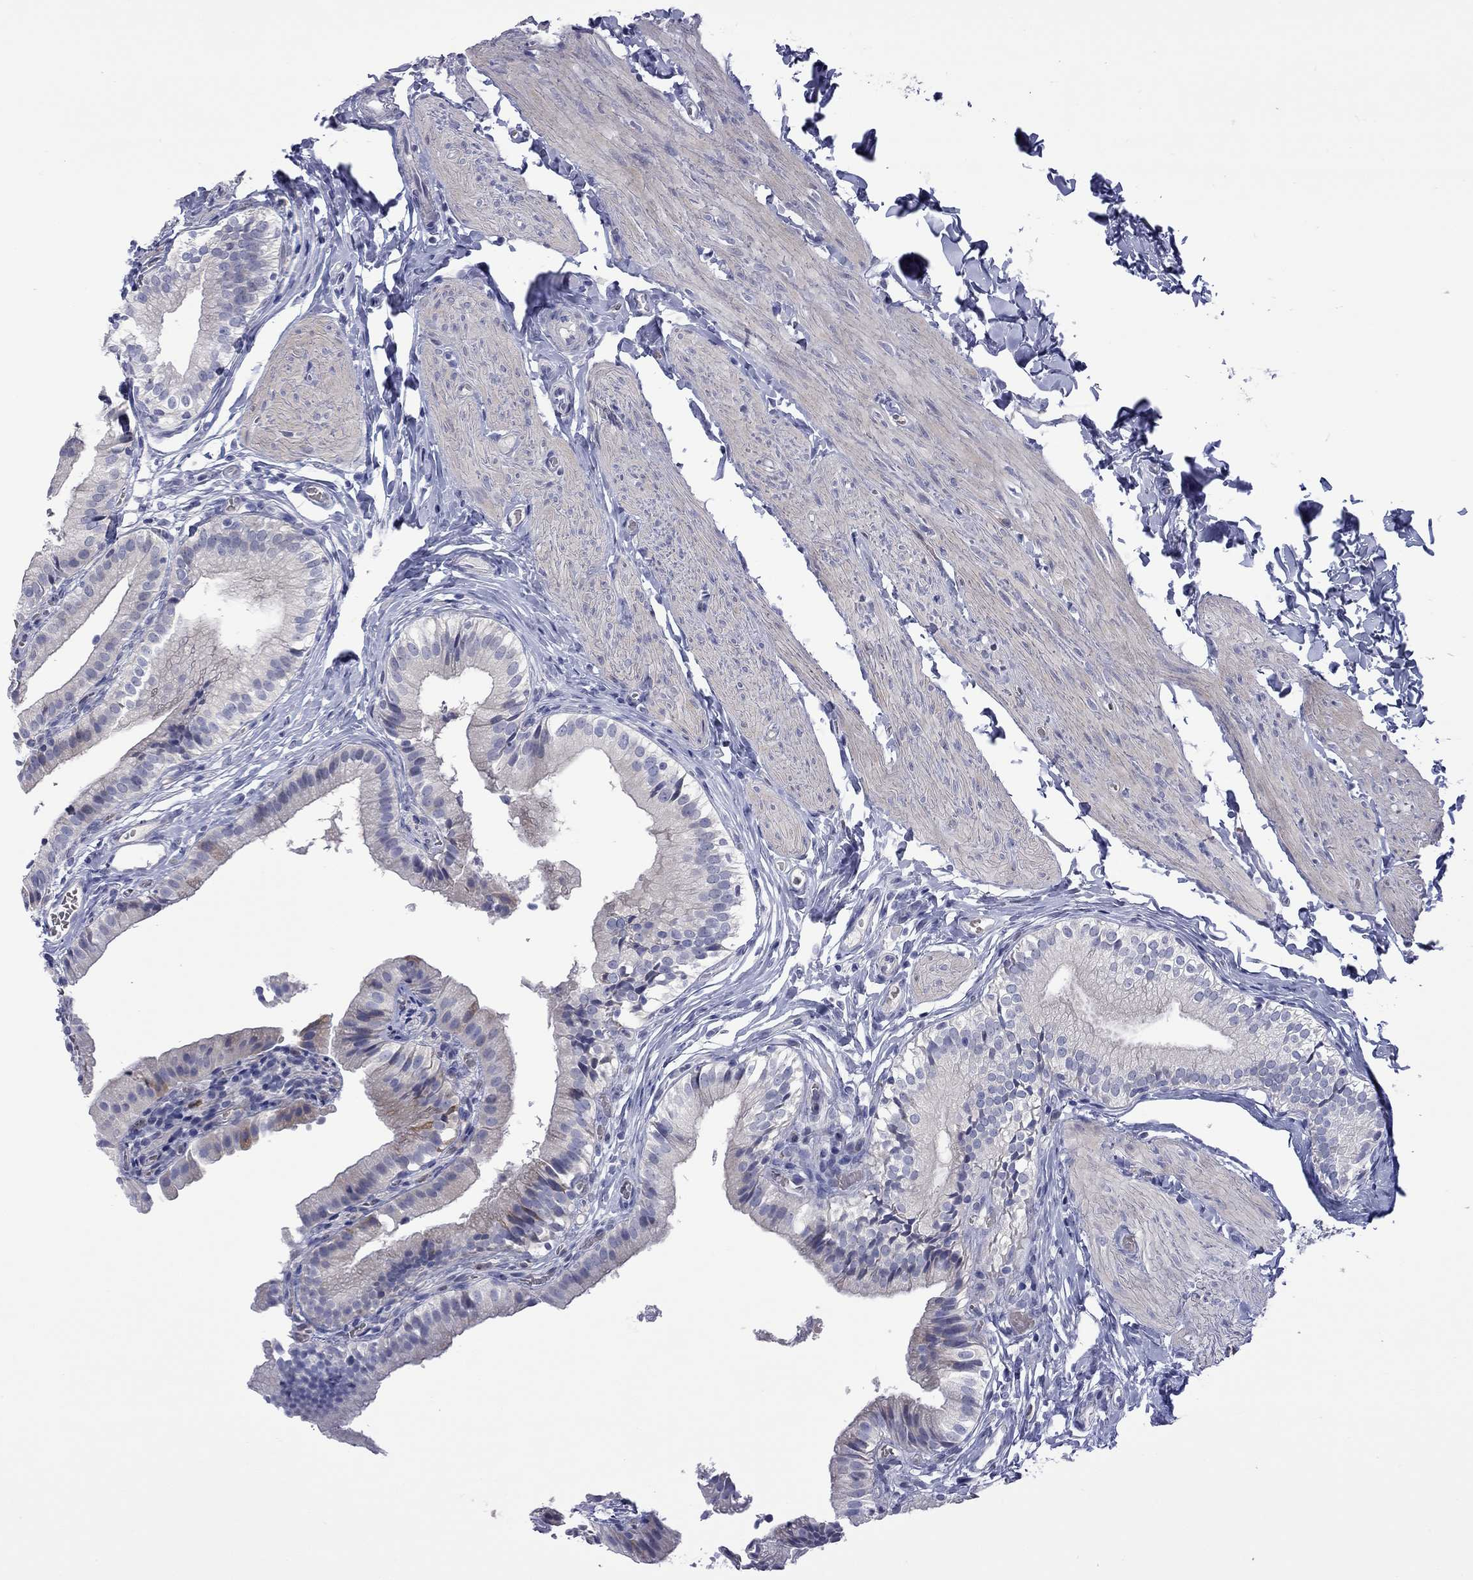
{"staining": {"intensity": "moderate", "quantity": "<25%", "location": "cytoplasmic/membranous"}, "tissue": "gallbladder", "cell_type": "Glandular cells", "image_type": "normal", "snomed": [{"axis": "morphology", "description": "Normal tissue, NOS"}, {"axis": "topography", "description": "Gallbladder"}], "caption": "Brown immunohistochemical staining in unremarkable human gallbladder reveals moderate cytoplasmic/membranous positivity in approximately <25% of glandular cells.", "gene": "CTNNBIP1", "patient": {"sex": "female", "age": 47}}